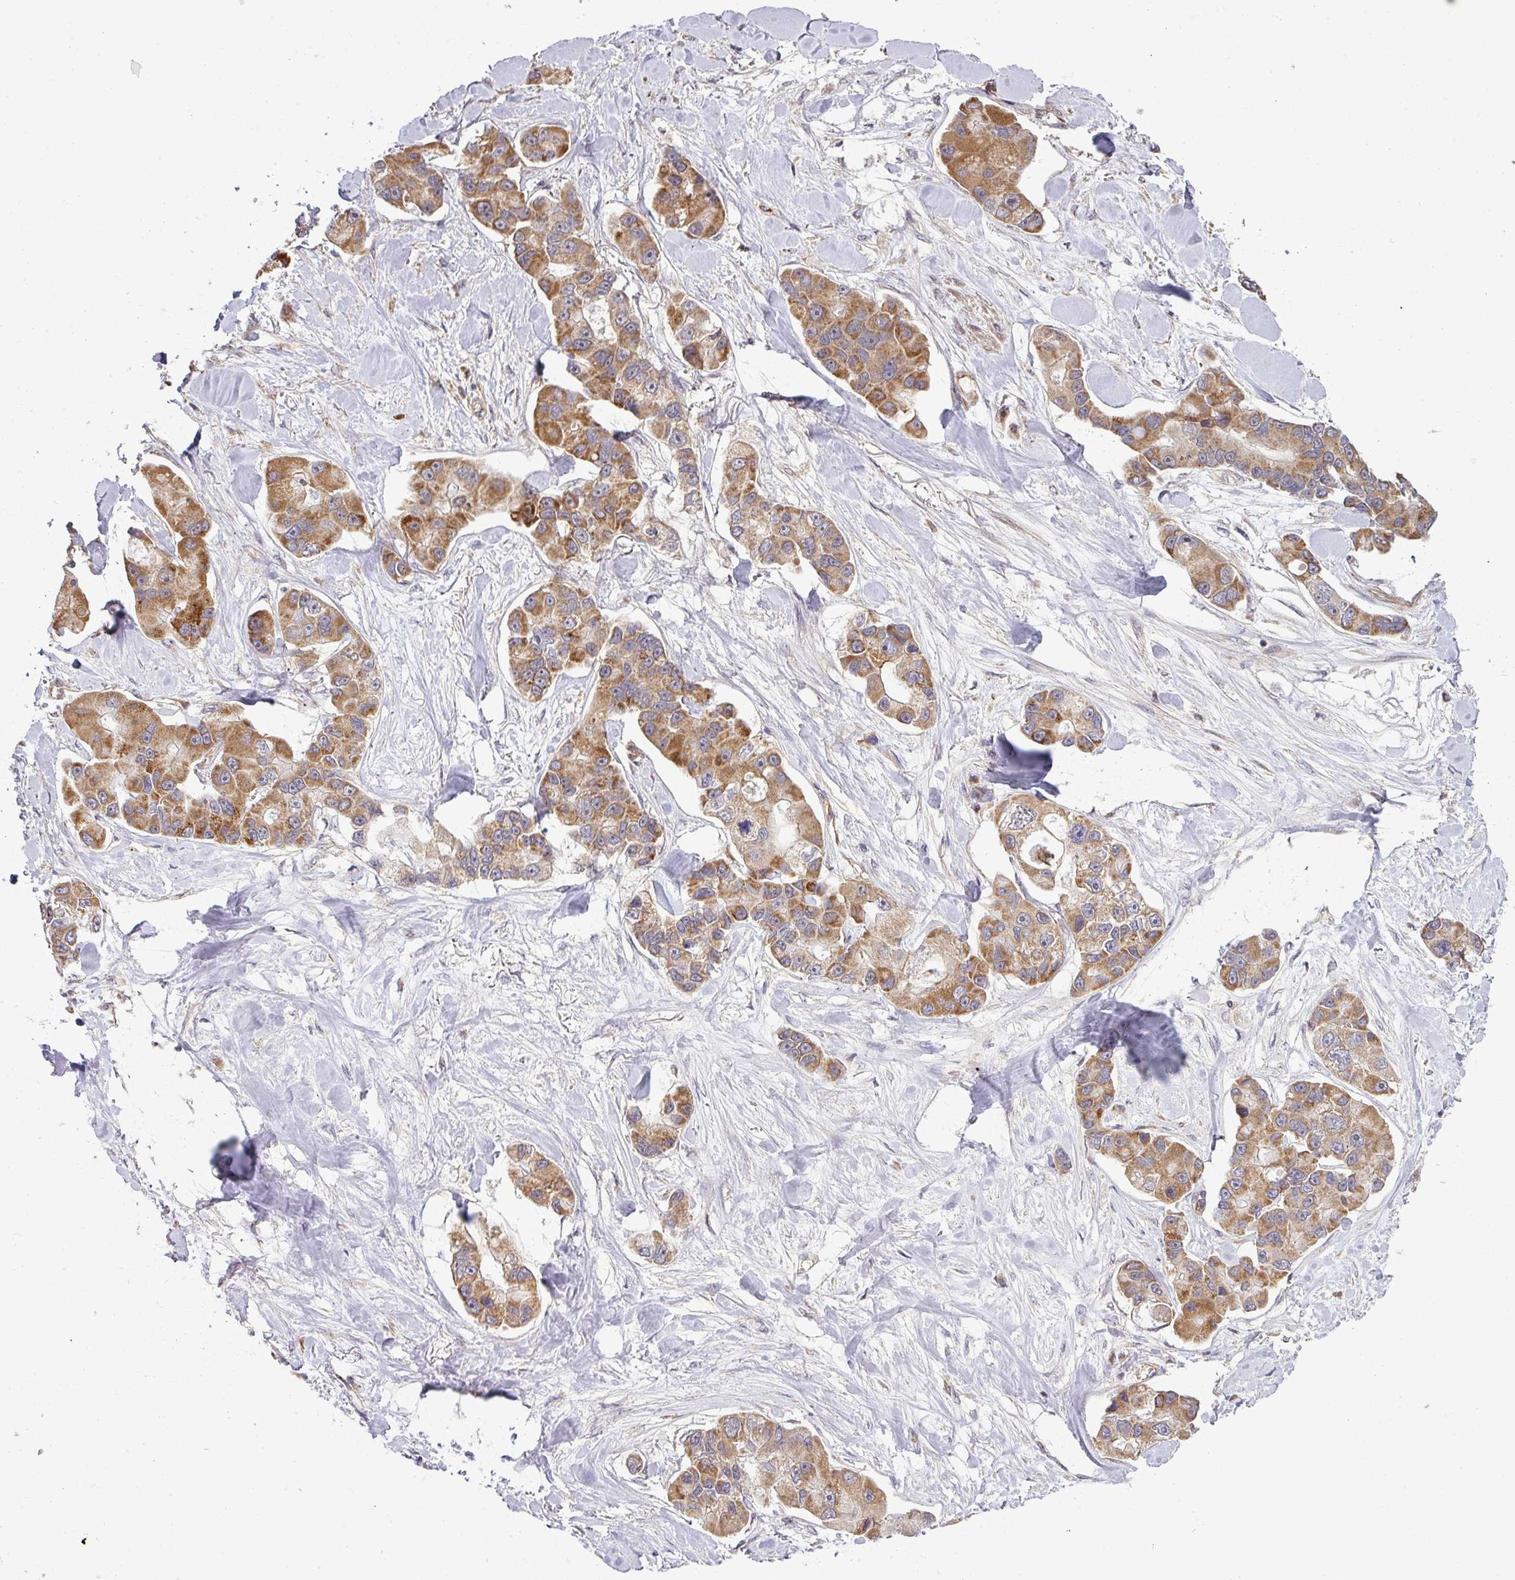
{"staining": {"intensity": "moderate", "quantity": ">75%", "location": "cytoplasmic/membranous"}, "tissue": "lung cancer", "cell_type": "Tumor cells", "image_type": "cancer", "snomed": [{"axis": "morphology", "description": "Adenocarcinoma, NOS"}, {"axis": "topography", "description": "Lung"}], "caption": "Tumor cells exhibit medium levels of moderate cytoplasmic/membranous staining in approximately >75% of cells in lung adenocarcinoma.", "gene": "TIMMDC1", "patient": {"sex": "female", "age": 54}}